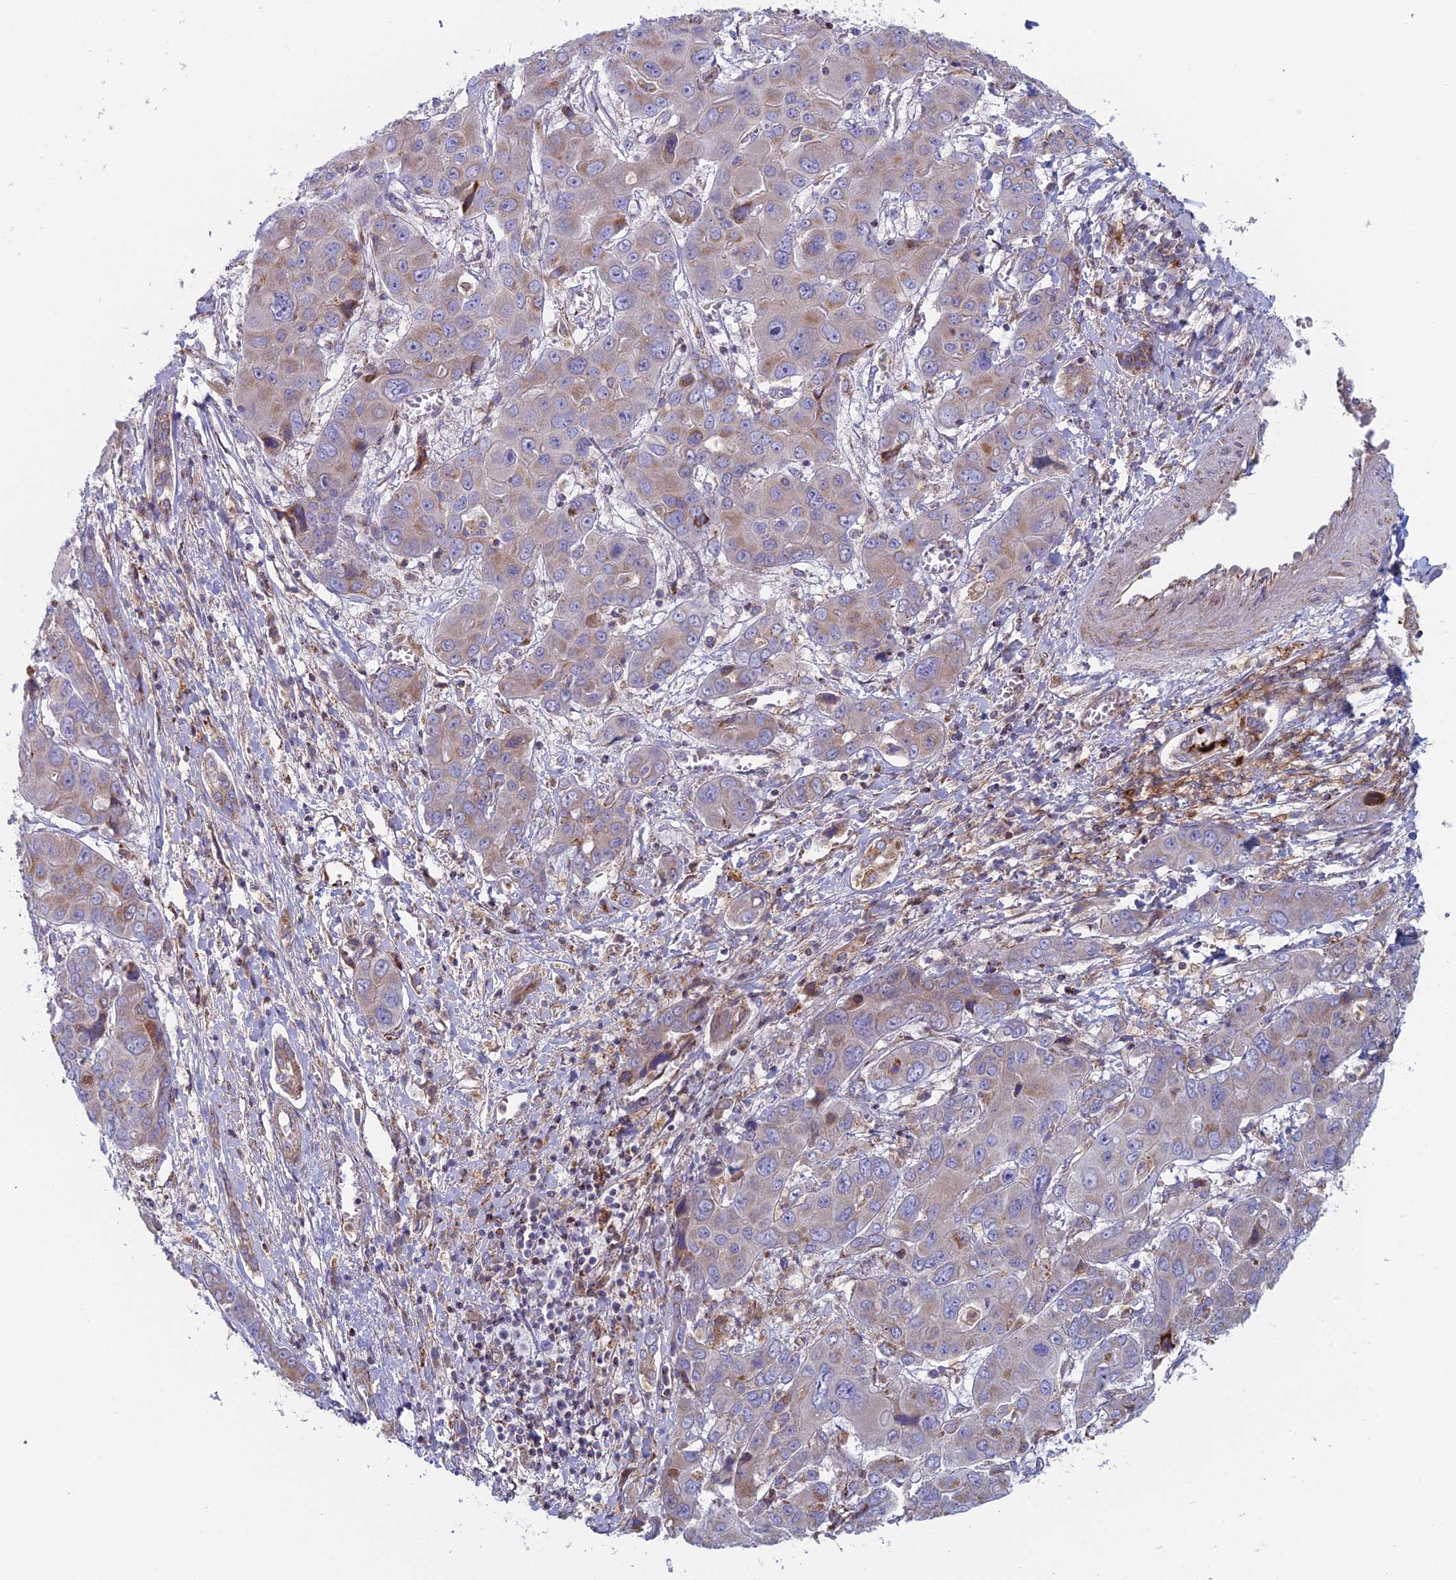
{"staining": {"intensity": "weak", "quantity": "<25%", "location": "cytoplasmic/membranous"}, "tissue": "liver cancer", "cell_type": "Tumor cells", "image_type": "cancer", "snomed": [{"axis": "morphology", "description": "Cholangiocarcinoma"}, {"axis": "topography", "description": "Liver"}], "caption": "There is no significant expression in tumor cells of liver cancer. (Immunohistochemistry, brightfield microscopy, high magnification).", "gene": "IFTAP", "patient": {"sex": "male", "age": 67}}